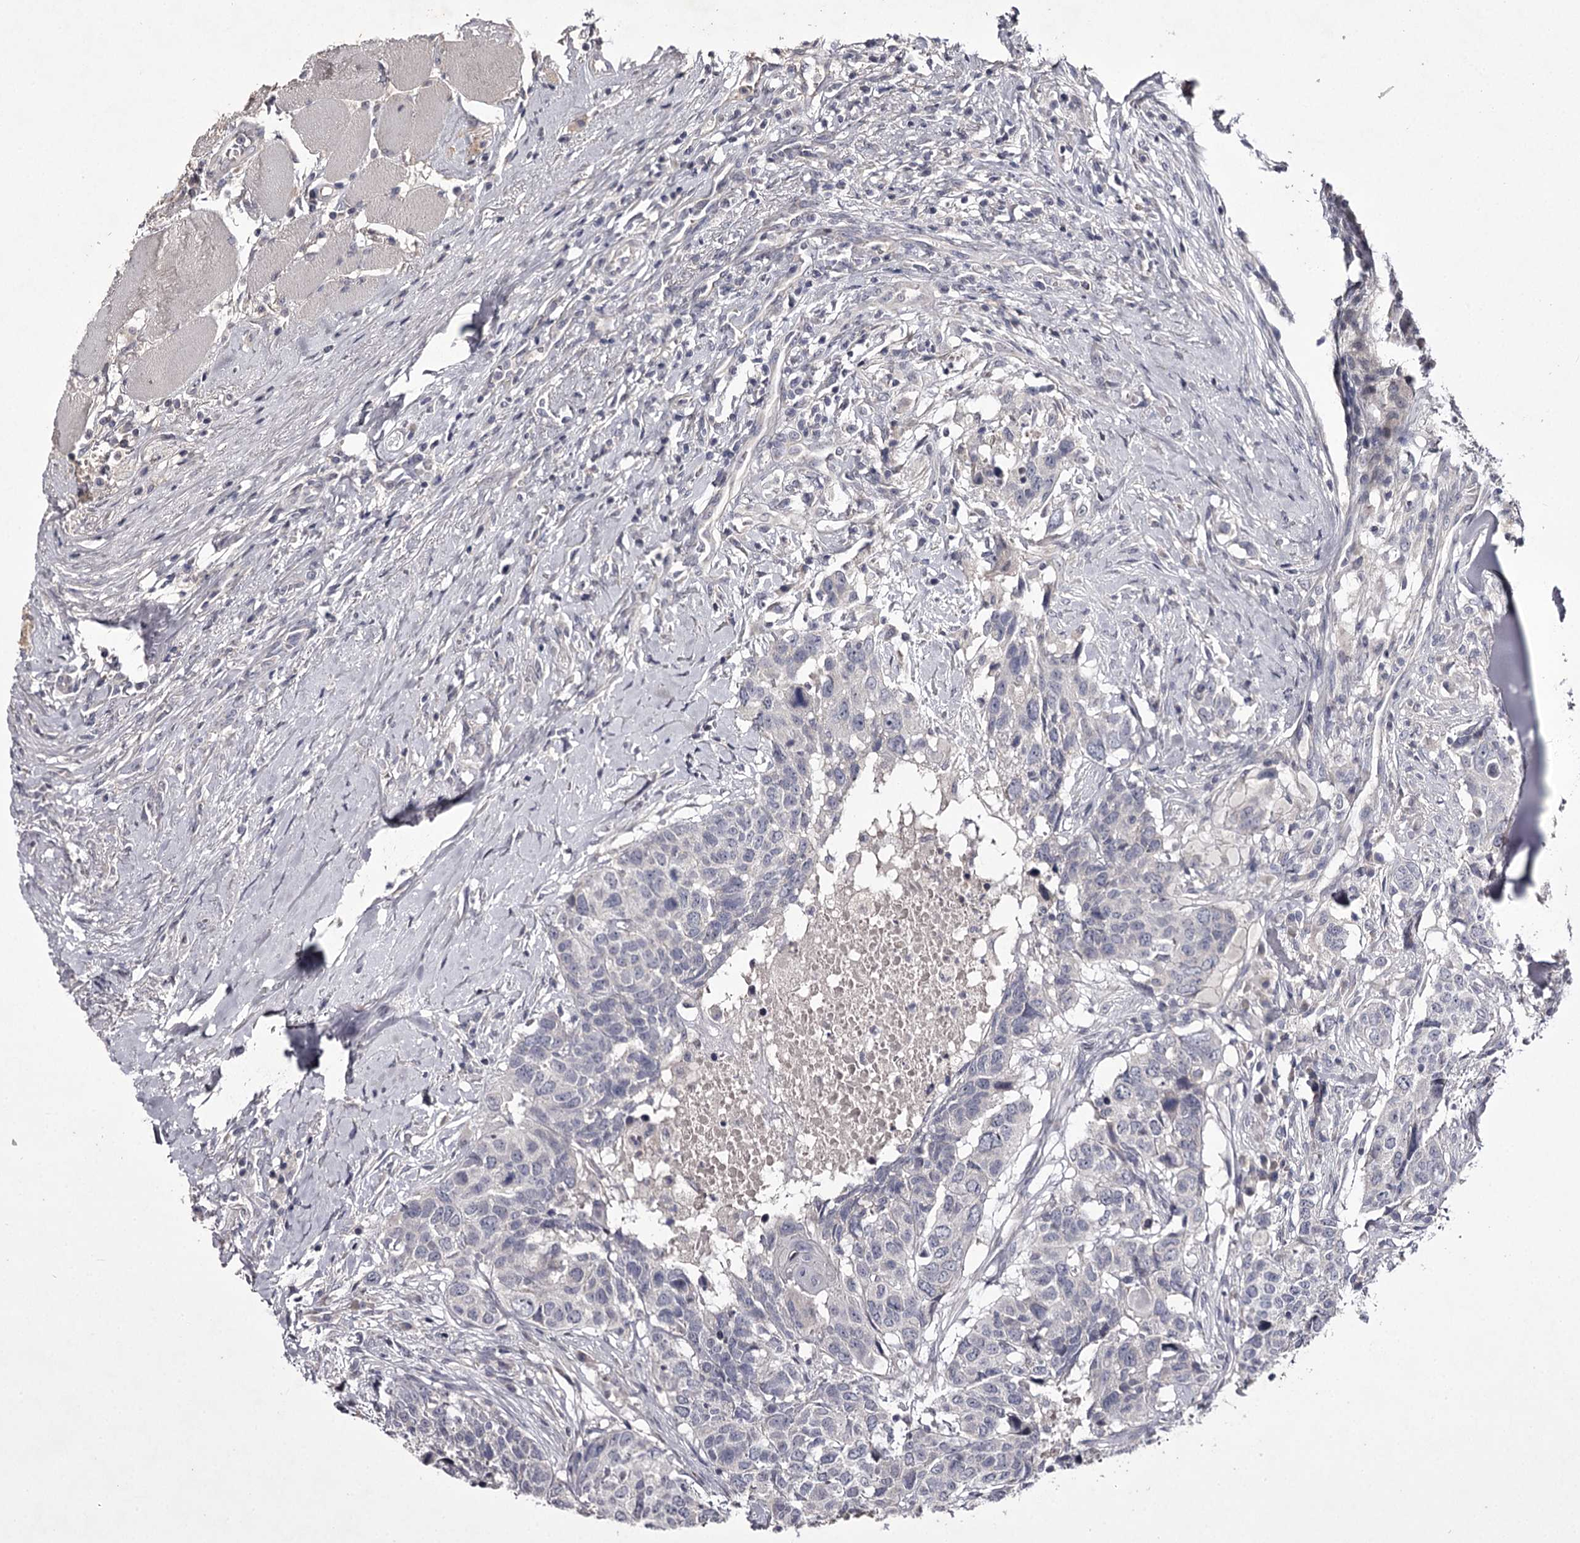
{"staining": {"intensity": "negative", "quantity": "none", "location": "none"}, "tissue": "head and neck cancer", "cell_type": "Tumor cells", "image_type": "cancer", "snomed": [{"axis": "morphology", "description": "Squamous cell carcinoma, NOS"}, {"axis": "topography", "description": "Head-Neck"}], "caption": "Histopathology image shows no protein positivity in tumor cells of head and neck squamous cell carcinoma tissue. (Immunohistochemistry (ihc), brightfield microscopy, high magnification).", "gene": "PRM2", "patient": {"sex": "male", "age": 66}}